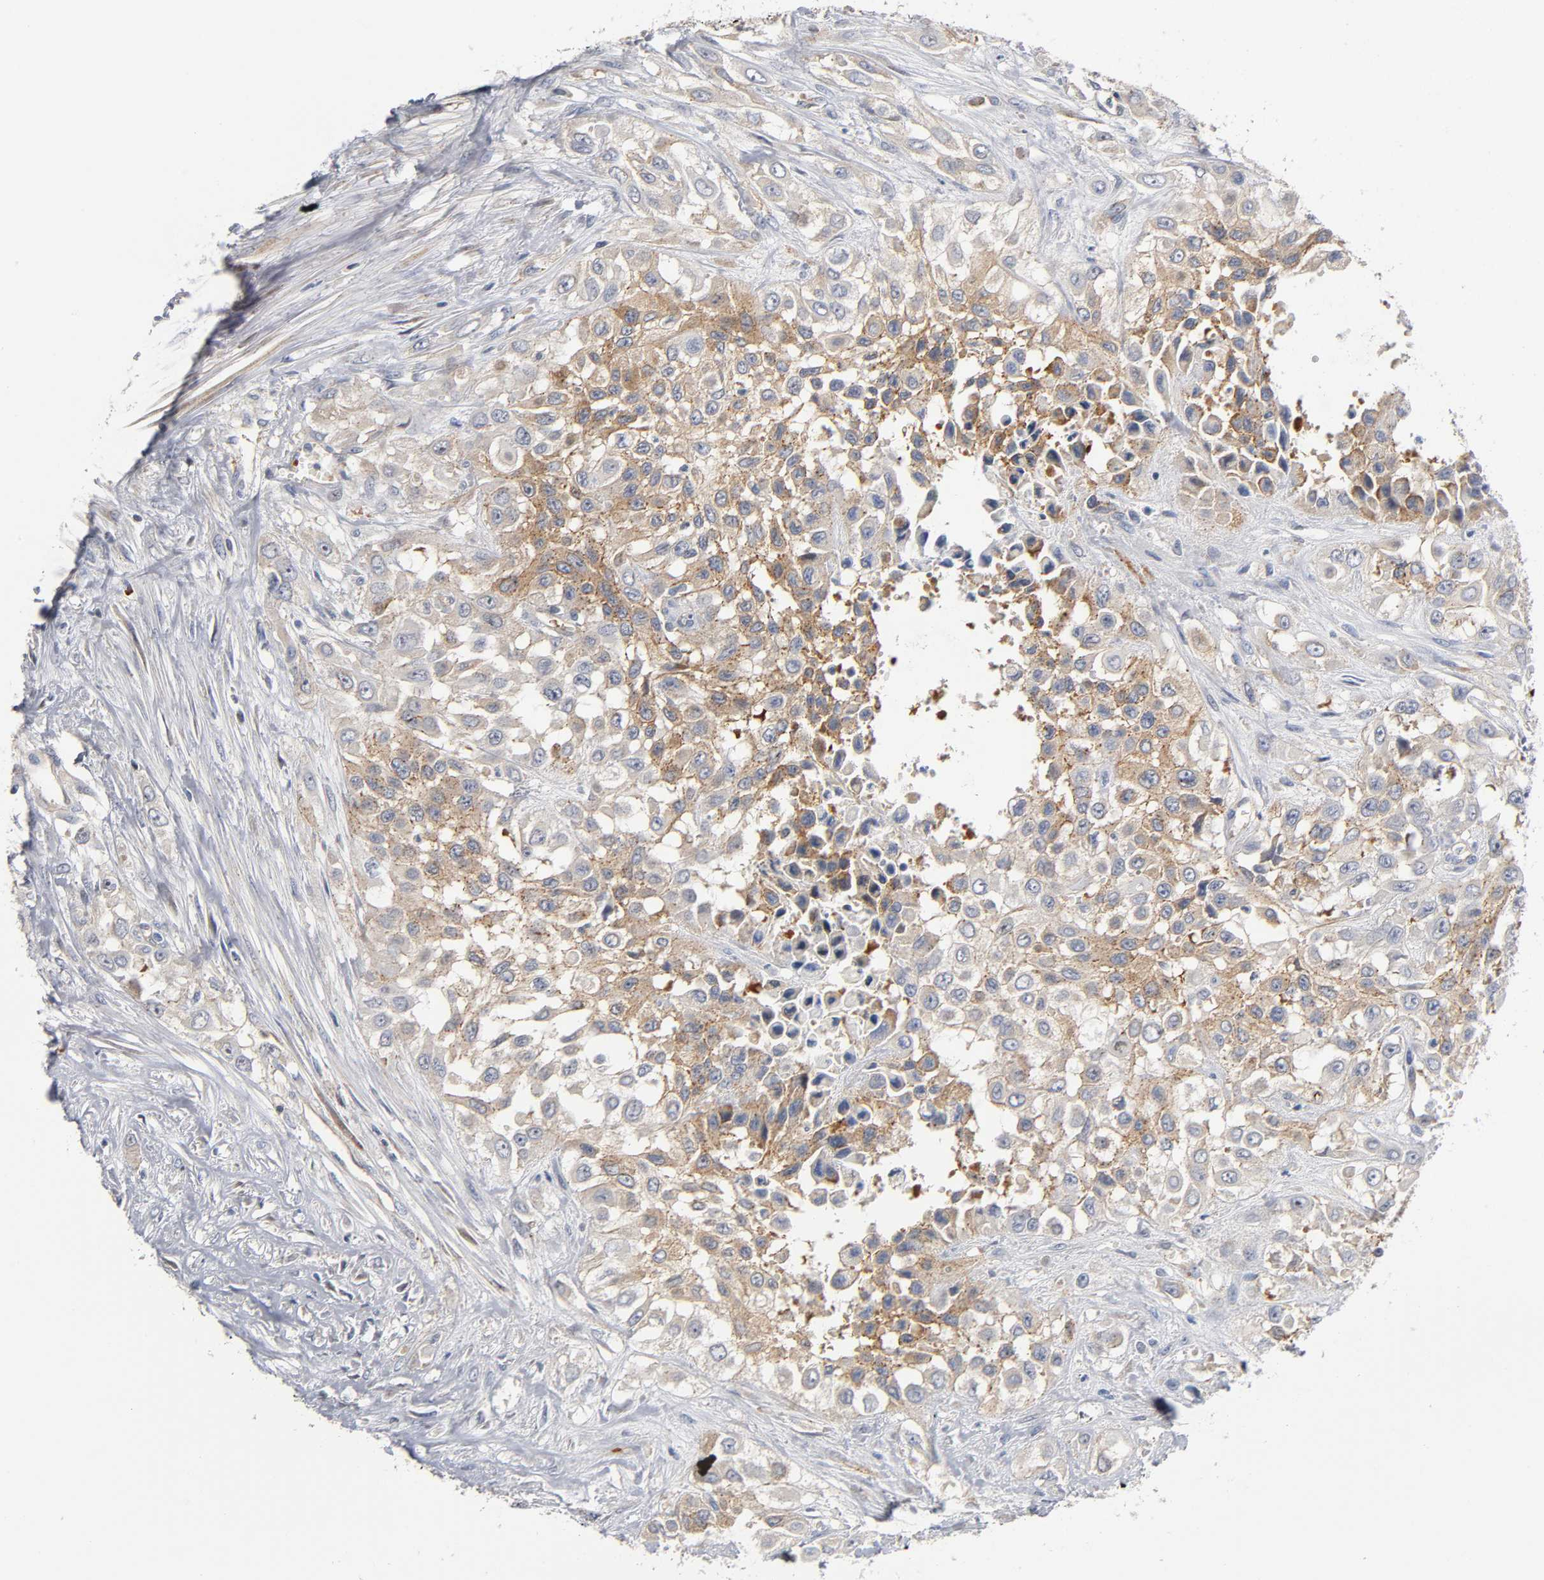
{"staining": {"intensity": "weak", "quantity": ">75%", "location": "cytoplasmic/membranous"}, "tissue": "urothelial cancer", "cell_type": "Tumor cells", "image_type": "cancer", "snomed": [{"axis": "morphology", "description": "Urothelial carcinoma, High grade"}, {"axis": "topography", "description": "Urinary bladder"}], "caption": "Urothelial carcinoma (high-grade) stained with a protein marker demonstrates weak staining in tumor cells.", "gene": "CD2AP", "patient": {"sex": "male", "age": 57}}